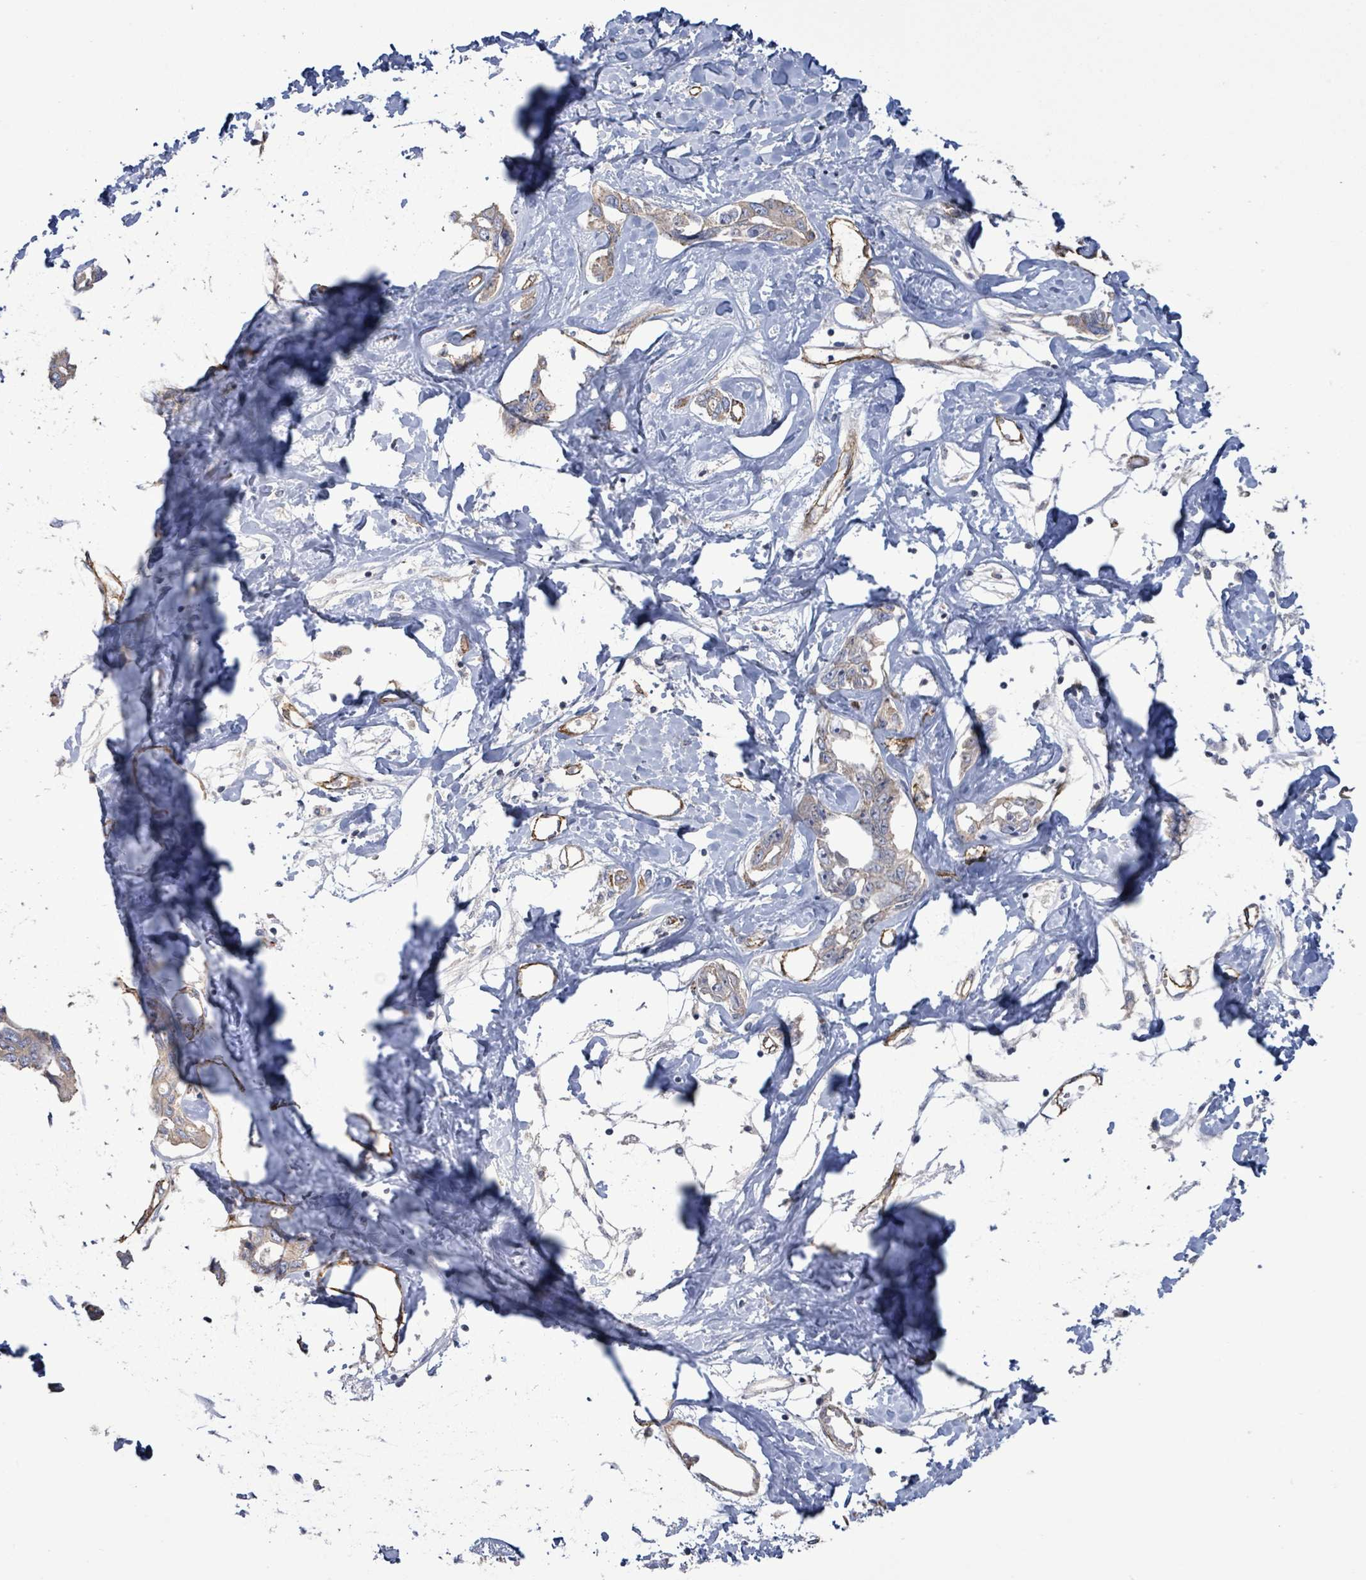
{"staining": {"intensity": "weak", "quantity": "25%-75%", "location": "cytoplasmic/membranous"}, "tissue": "liver cancer", "cell_type": "Tumor cells", "image_type": "cancer", "snomed": [{"axis": "morphology", "description": "Cholangiocarcinoma"}, {"axis": "topography", "description": "Liver"}], "caption": "Protein expression analysis of liver cancer (cholangiocarcinoma) demonstrates weak cytoplasmic/membranous staining in about 25%-75% of tumor cells.", "gene": "KANK3", "patient": {"sex": "male", "age": 59}}